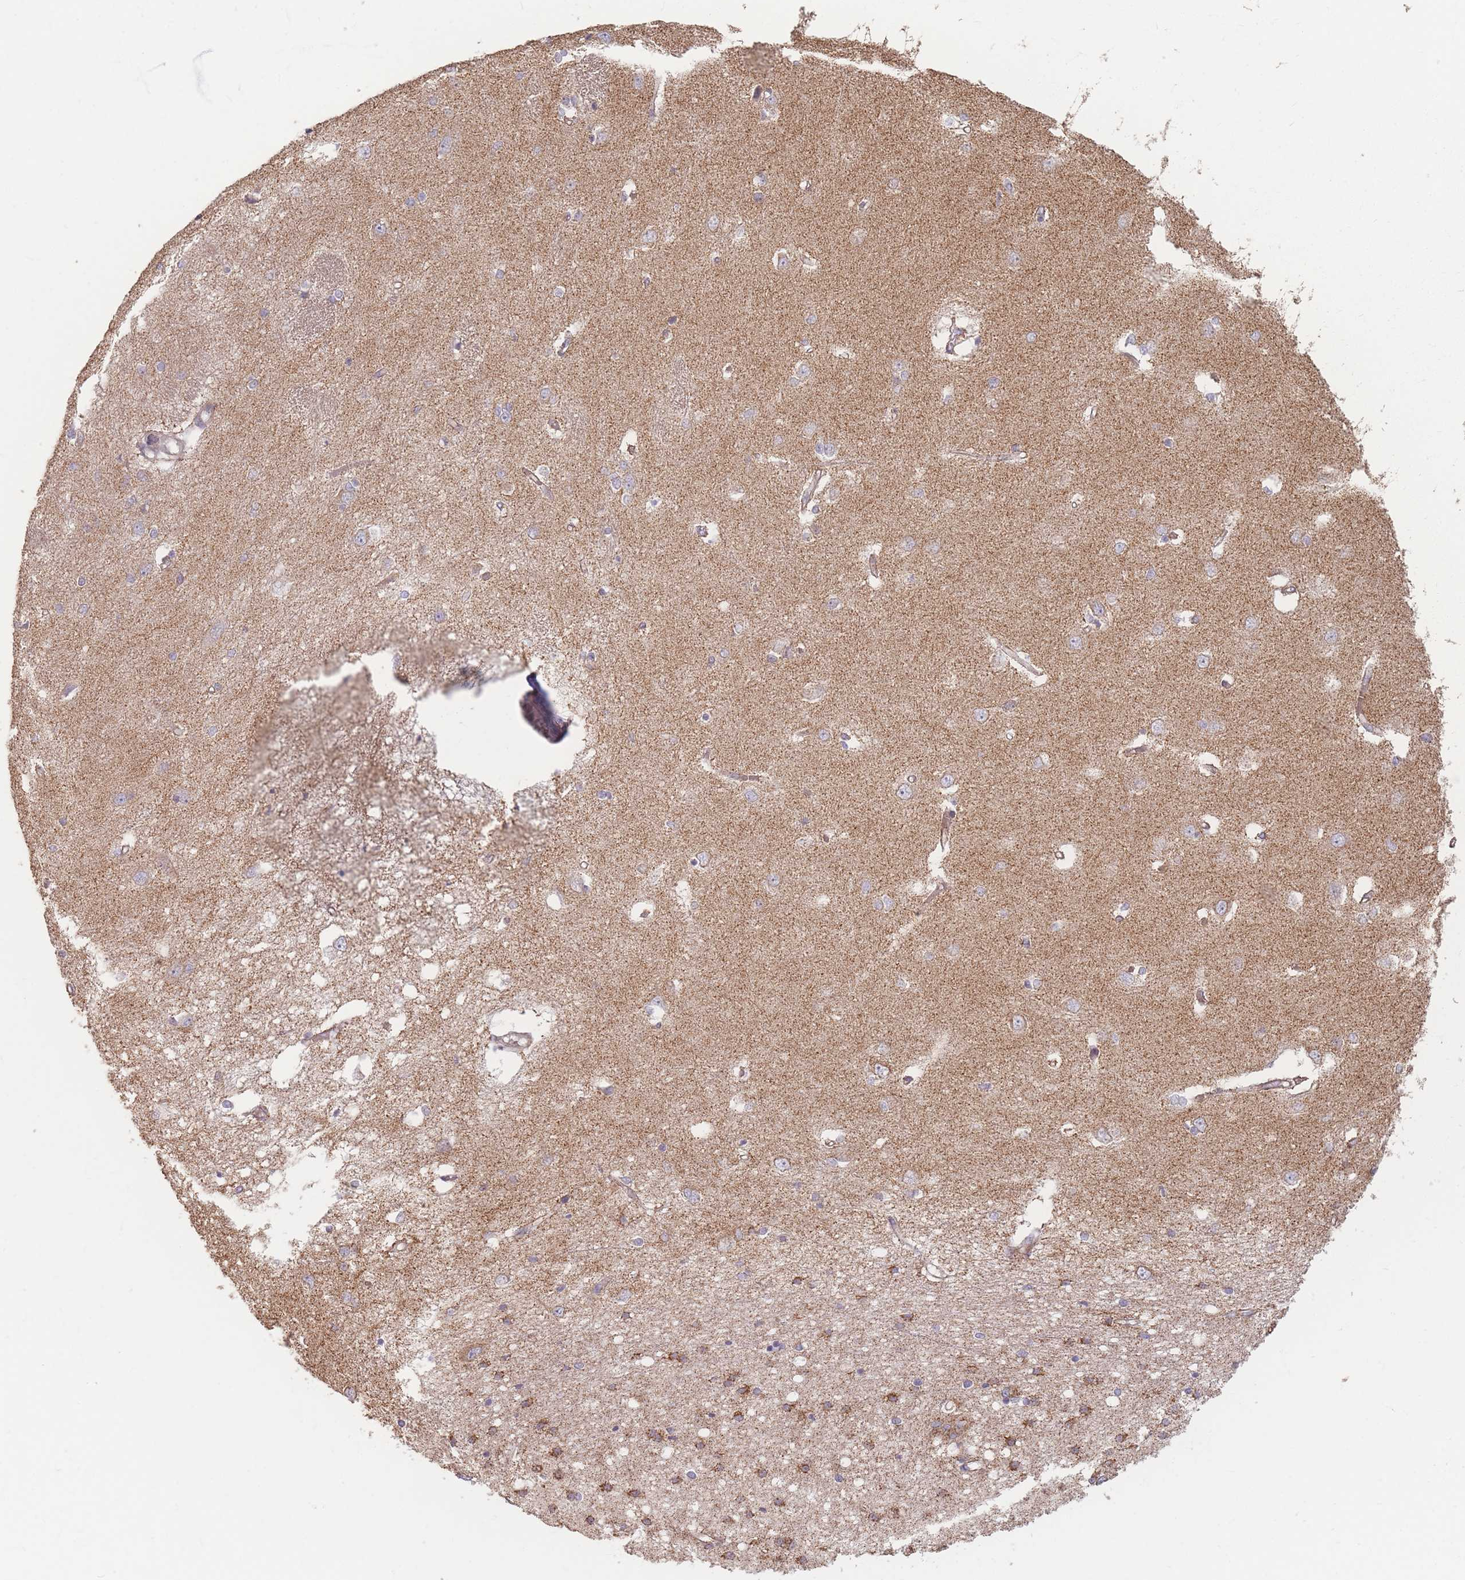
{"staining": {"intensity": "negative", "quantity": "none", "location": "none"}, "tissue": "caudate", "cell_type": "Glial cells", "image_type": "normal", "snomed": [{"axis": "morphology", "description": "Normal tissue, NOS"}, {"axis": "topography", "description": "Lateral ventricle wall"}], "caption": "Immunohistochemistry image of benign caudate stained for a protein (brown), which shows no expression in glial cells. (Stains: DAB IHC with hematoxylin counter stain, Microscopy: brightfield microscopy at high magnification).", "gene": "ESRP2", "patient": {"sex": "male", "age": 37}}